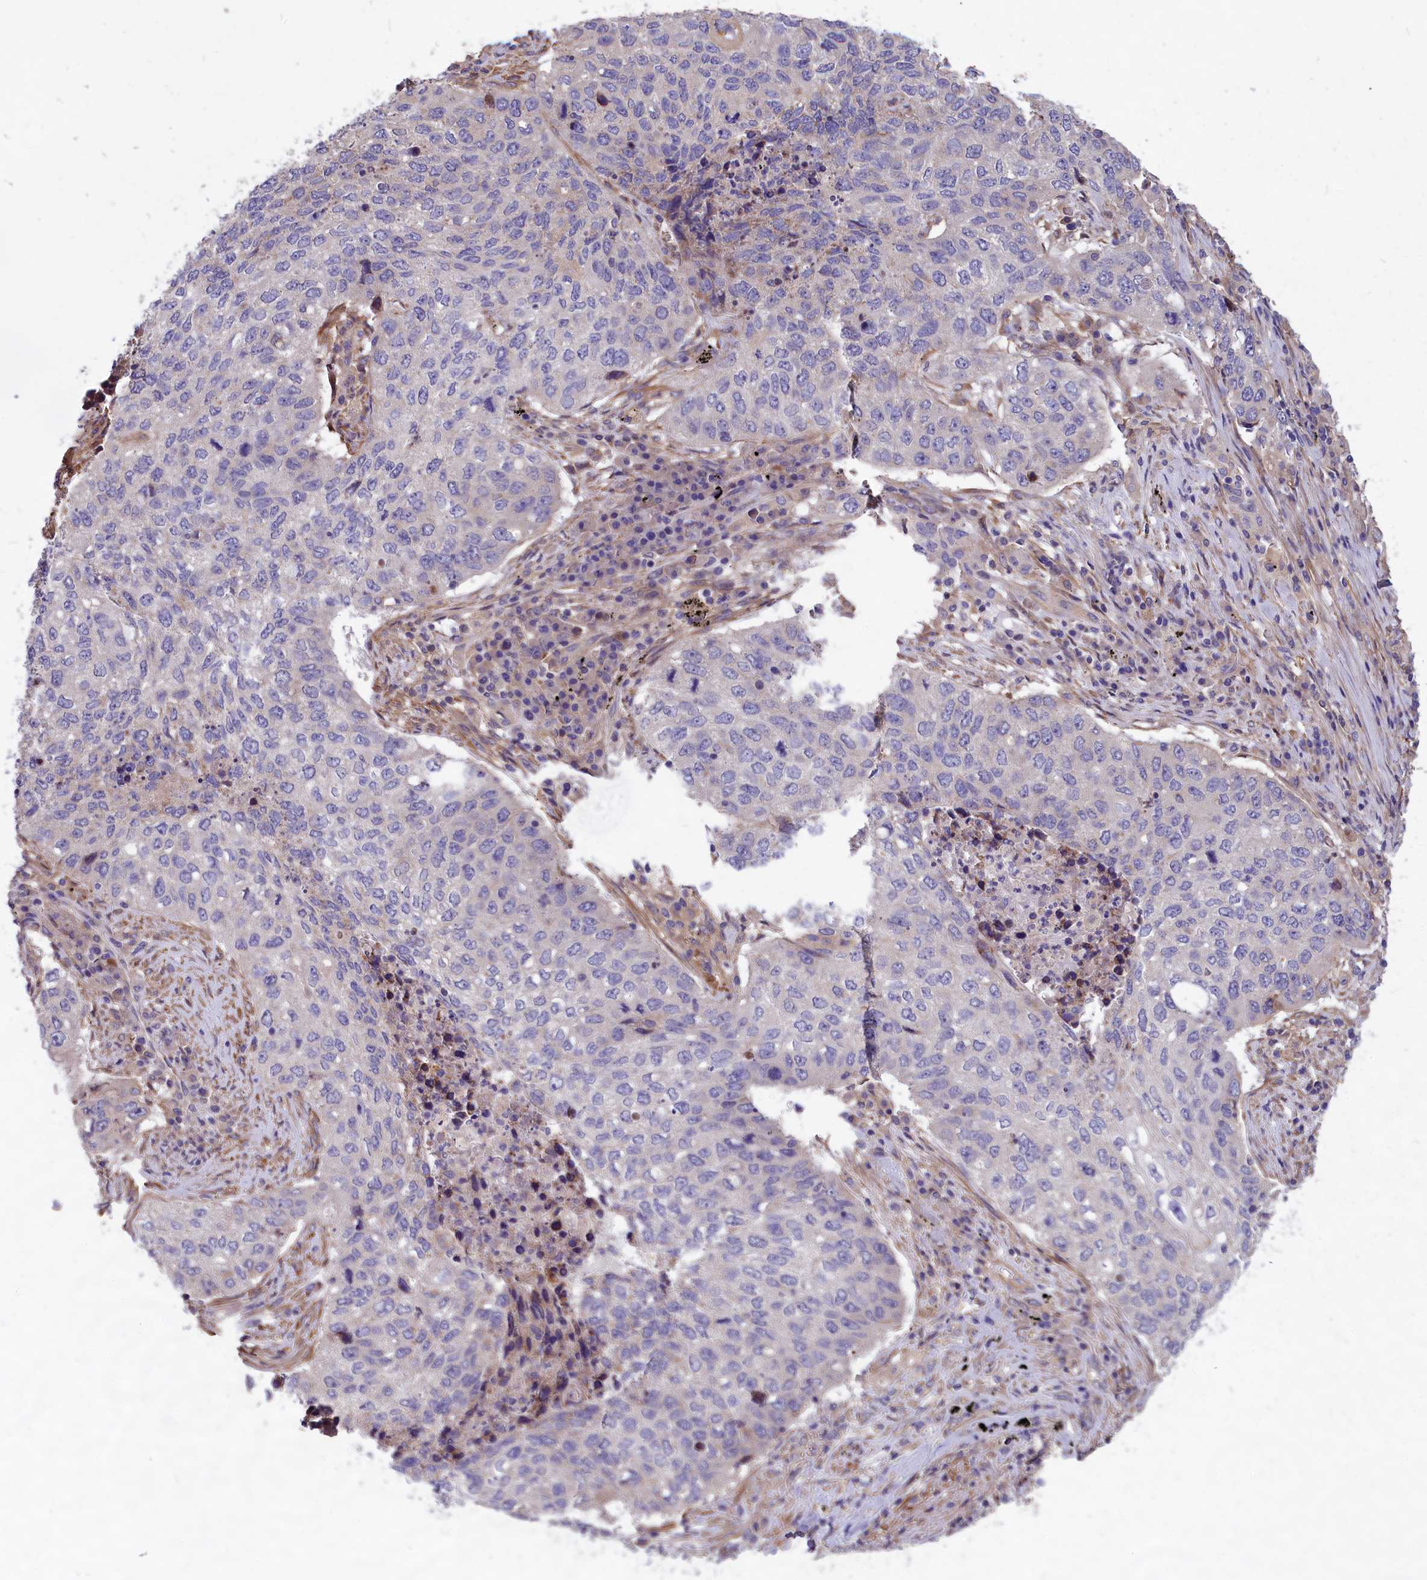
{"staining": {"intensity": "negative", "quantity": "none", "location": "none"}, "tissue": "lung cancer", "cell_type": "Tumor cells", "image_type": "cancer", "snomed": [{"axis": "morphology", "description": "Squamous cell carcinoma, NOS"}, {"axis": "topography", "description": "Lung"}], "caption": "There is no significant positivity in tumor cells of squamous cell carcinoma (lung). The staining is performed using DAB (3,3'-diaminobenzidine) brown chromogen with nuclei counter-stained in using hematoxylin.", "gene": "AMDHD2", "patient": {"sex": "female", "age": 63}}